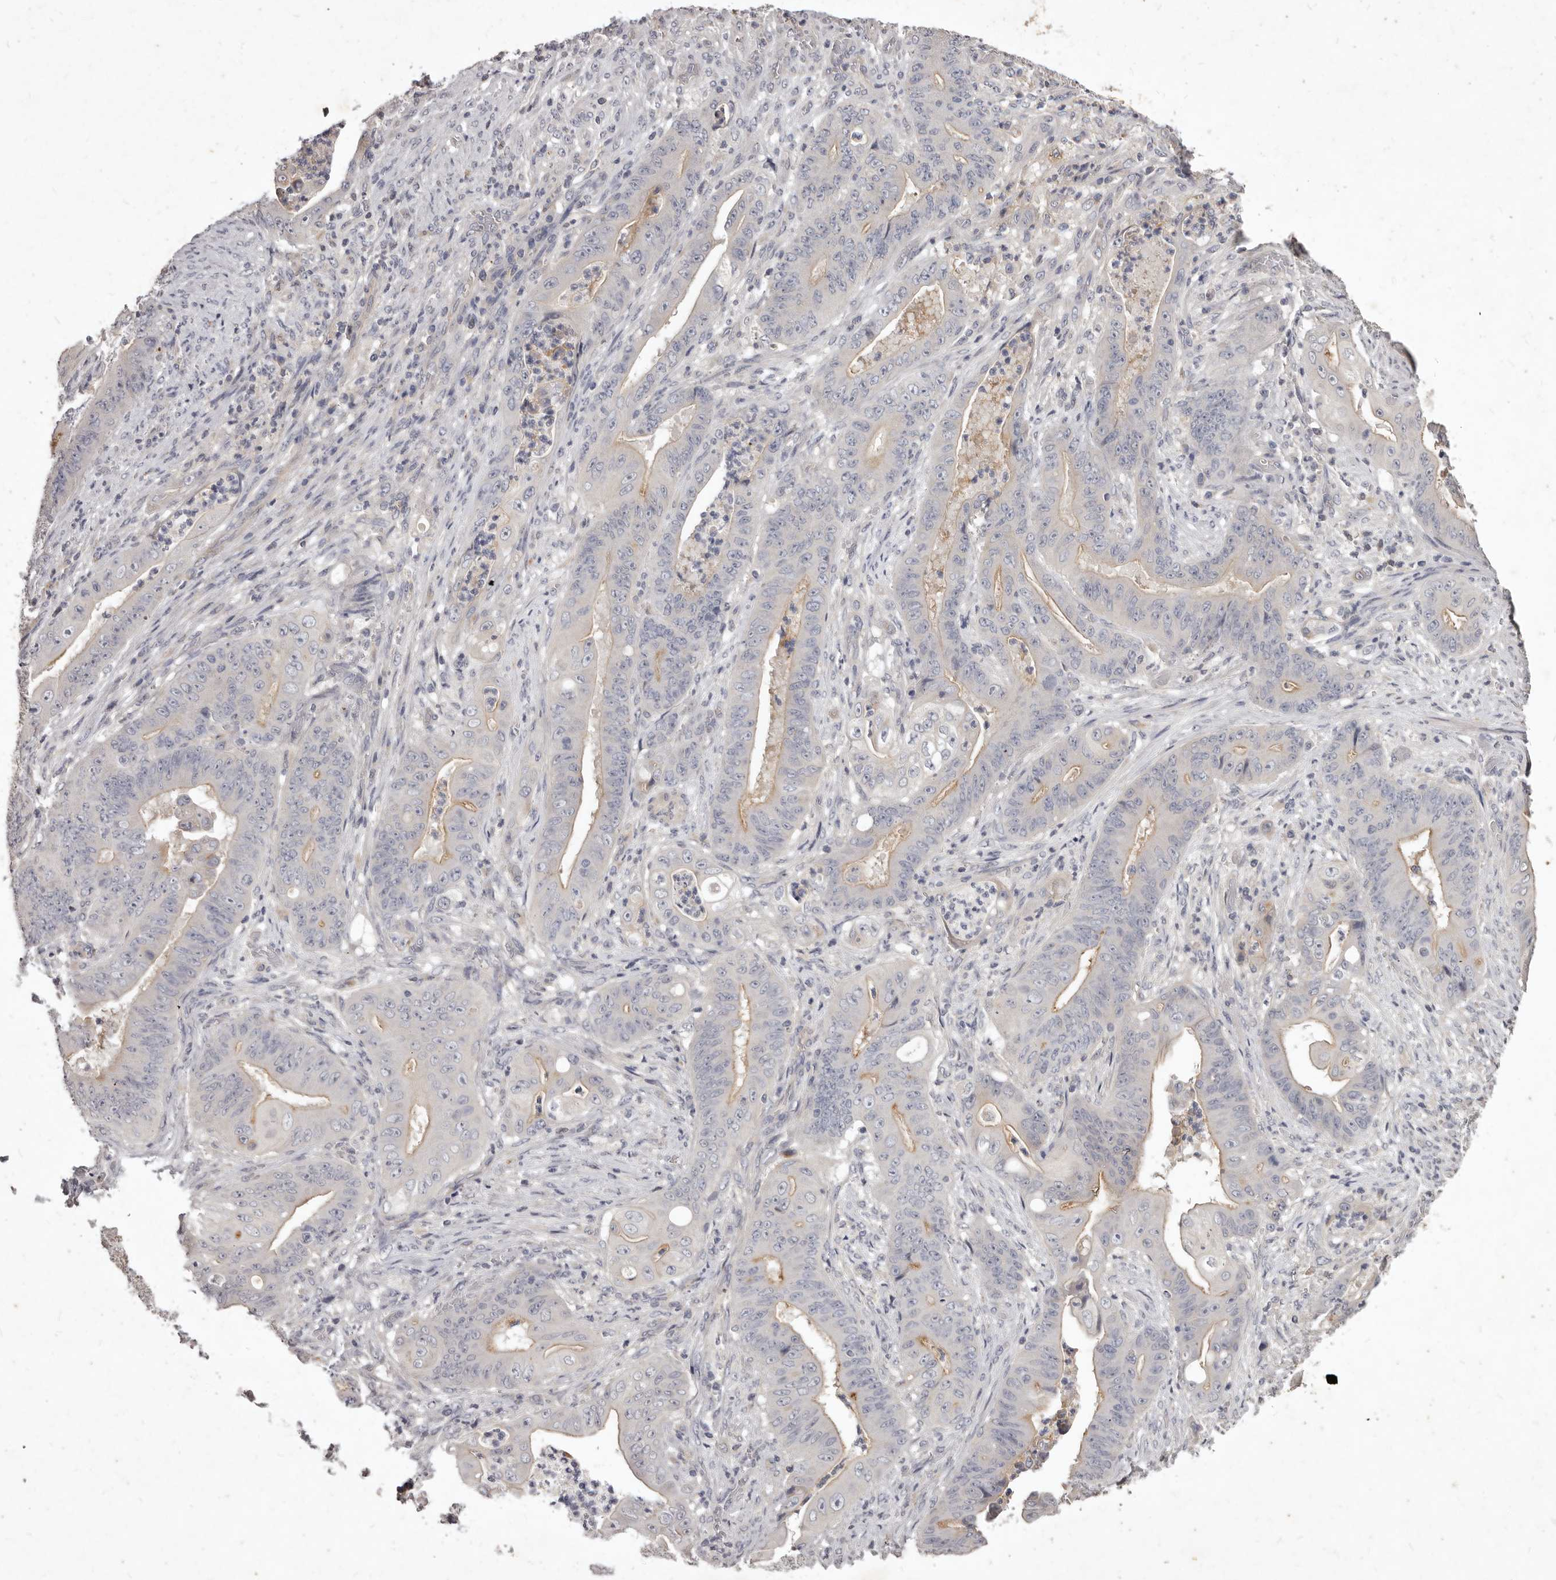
{"staining": {"intensity": "moderate", "quantity": "<25%", "location": "cytoplasmic/membranous"}, "tissue": "stomach cancer", "cell_type": "Tumor cells", "image_type": "cancer", "snomed": [{"axis": "morphology", "description": "Adenocarcinoma, NOS"}, {"axis": "topography", "description": "Stomach"}], "caption": "Stomach cancer (adenocarcinoma) stained with a brown dye reveals moderate cytoplasmic/membranous positive staining in about <25% of tumor cells.", "gene": "GPRC5C", "patient": {"sex": "female", "age": 73}}